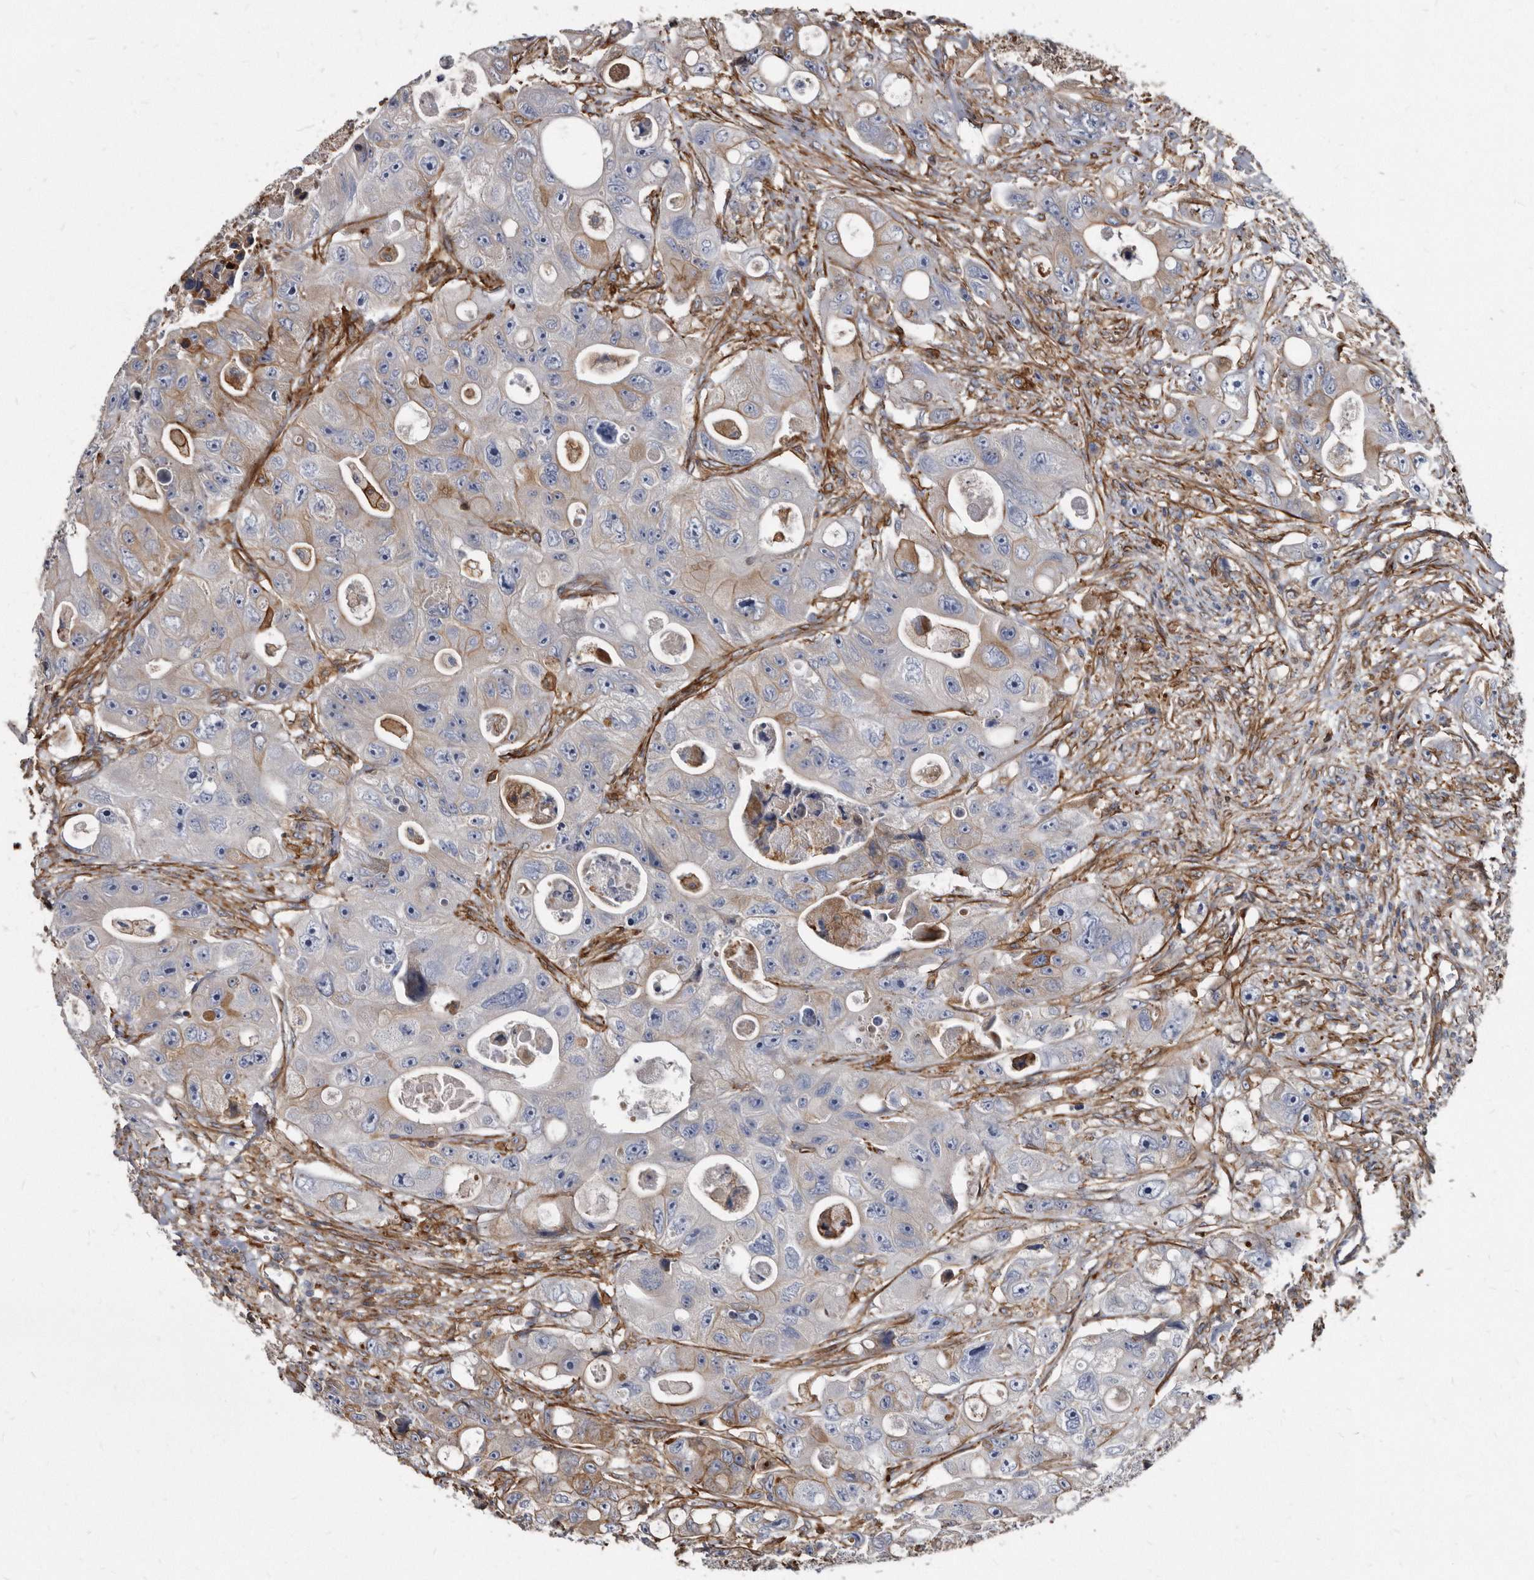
{"staining": {"intensity": "moderate", "quantity": "<25%", "location": "cytoplasmic/membranous"}, "tissue": "colorectal cancer", "cell_type": "Tumor cells", "image_type": "cancer", "snomed": [{"axis": "morphology", "description": "Adenocarcinoma, NOS"}, {"axis": "topography", "description": "Colon"}], "caption": "Brown immunohistochemical staining in colorectal adenocarcinoma displays moderate cytoplasmic/membranous positivity in approximately <25% of tumor cells.", "gene": "KCTD20", "patient": {"sex": "female", "age": 46}}